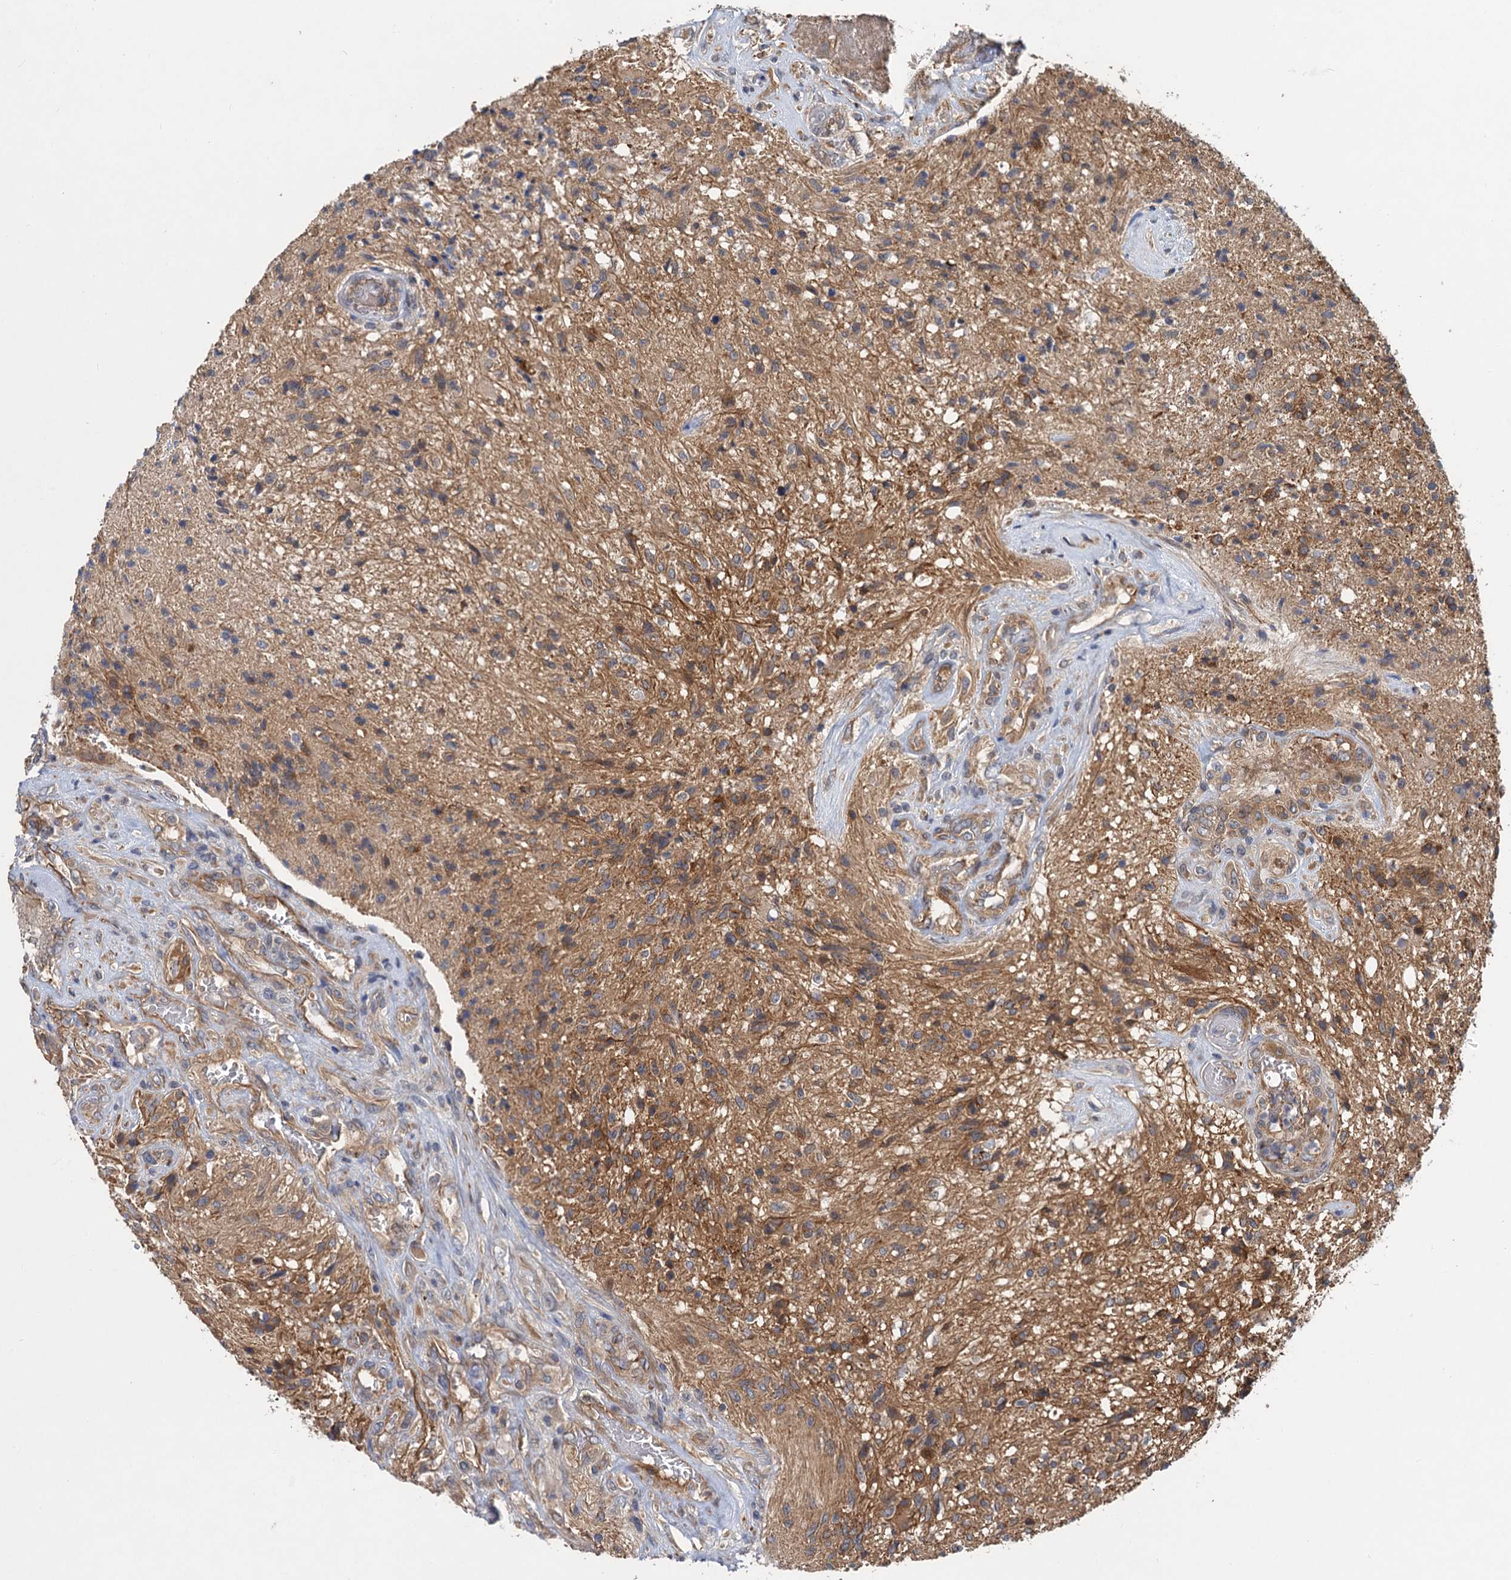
{"staining": {"intensity": "moderate", "quantity": "25%-75%", "location": "cytoplasmic/membranous"}, "tissue": "glioma", "cell_type": "Tumor cells", "image_type": "cancer", "snomed": [{"axis": "morphology", "description": "Glioma, malignant, High grade"}, {"axis": "topography", "description": "Brain"}], "caption": "Tumor cells demonstrate medium levels of moderate cytoplasmic/membranous positivity in about 25%-75% of cells in malignant high-grade glioma.", "gene": "PJA2", "patient": {"sex": "male", "age": 56}}